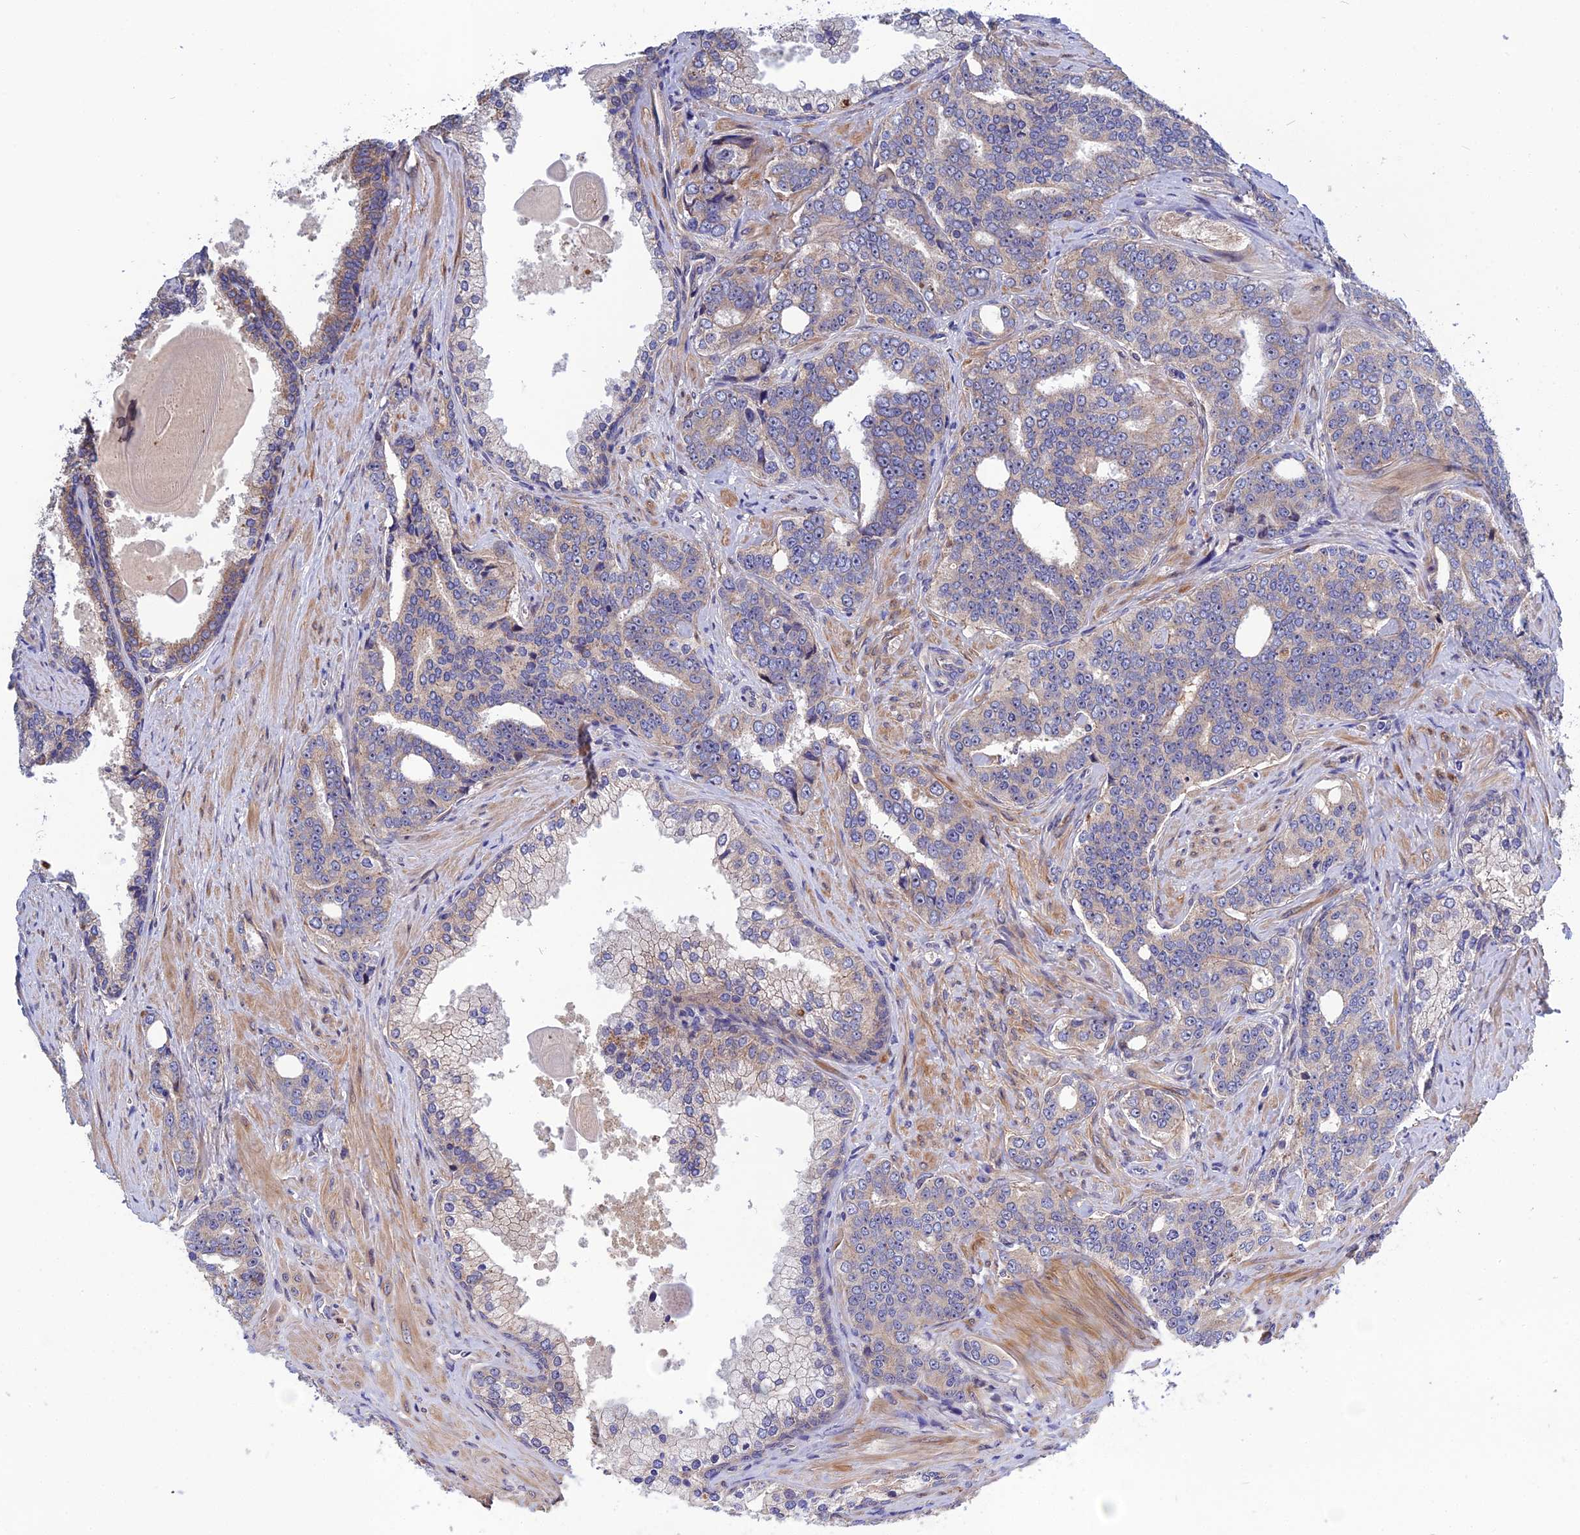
{"staining": {"intensity": "weak", "quantity": "<25%", "location": "cytoplasmic/membranous,nuclear"}, "tissue": "prostate cancer", "cell_type": "Tumor cells", "image_type": "cancer", "snomed": [{"axis": "morphology", "description": "Adenocarcinoma, High grade"}, {"axis": "topography", "description": "Prostate"}], "caption": "Prostate cancer stained for a protein using IHC shows no staining tumor cells.", "gene": "CRACD", "patient": {"sex": "male", "age": 67}}